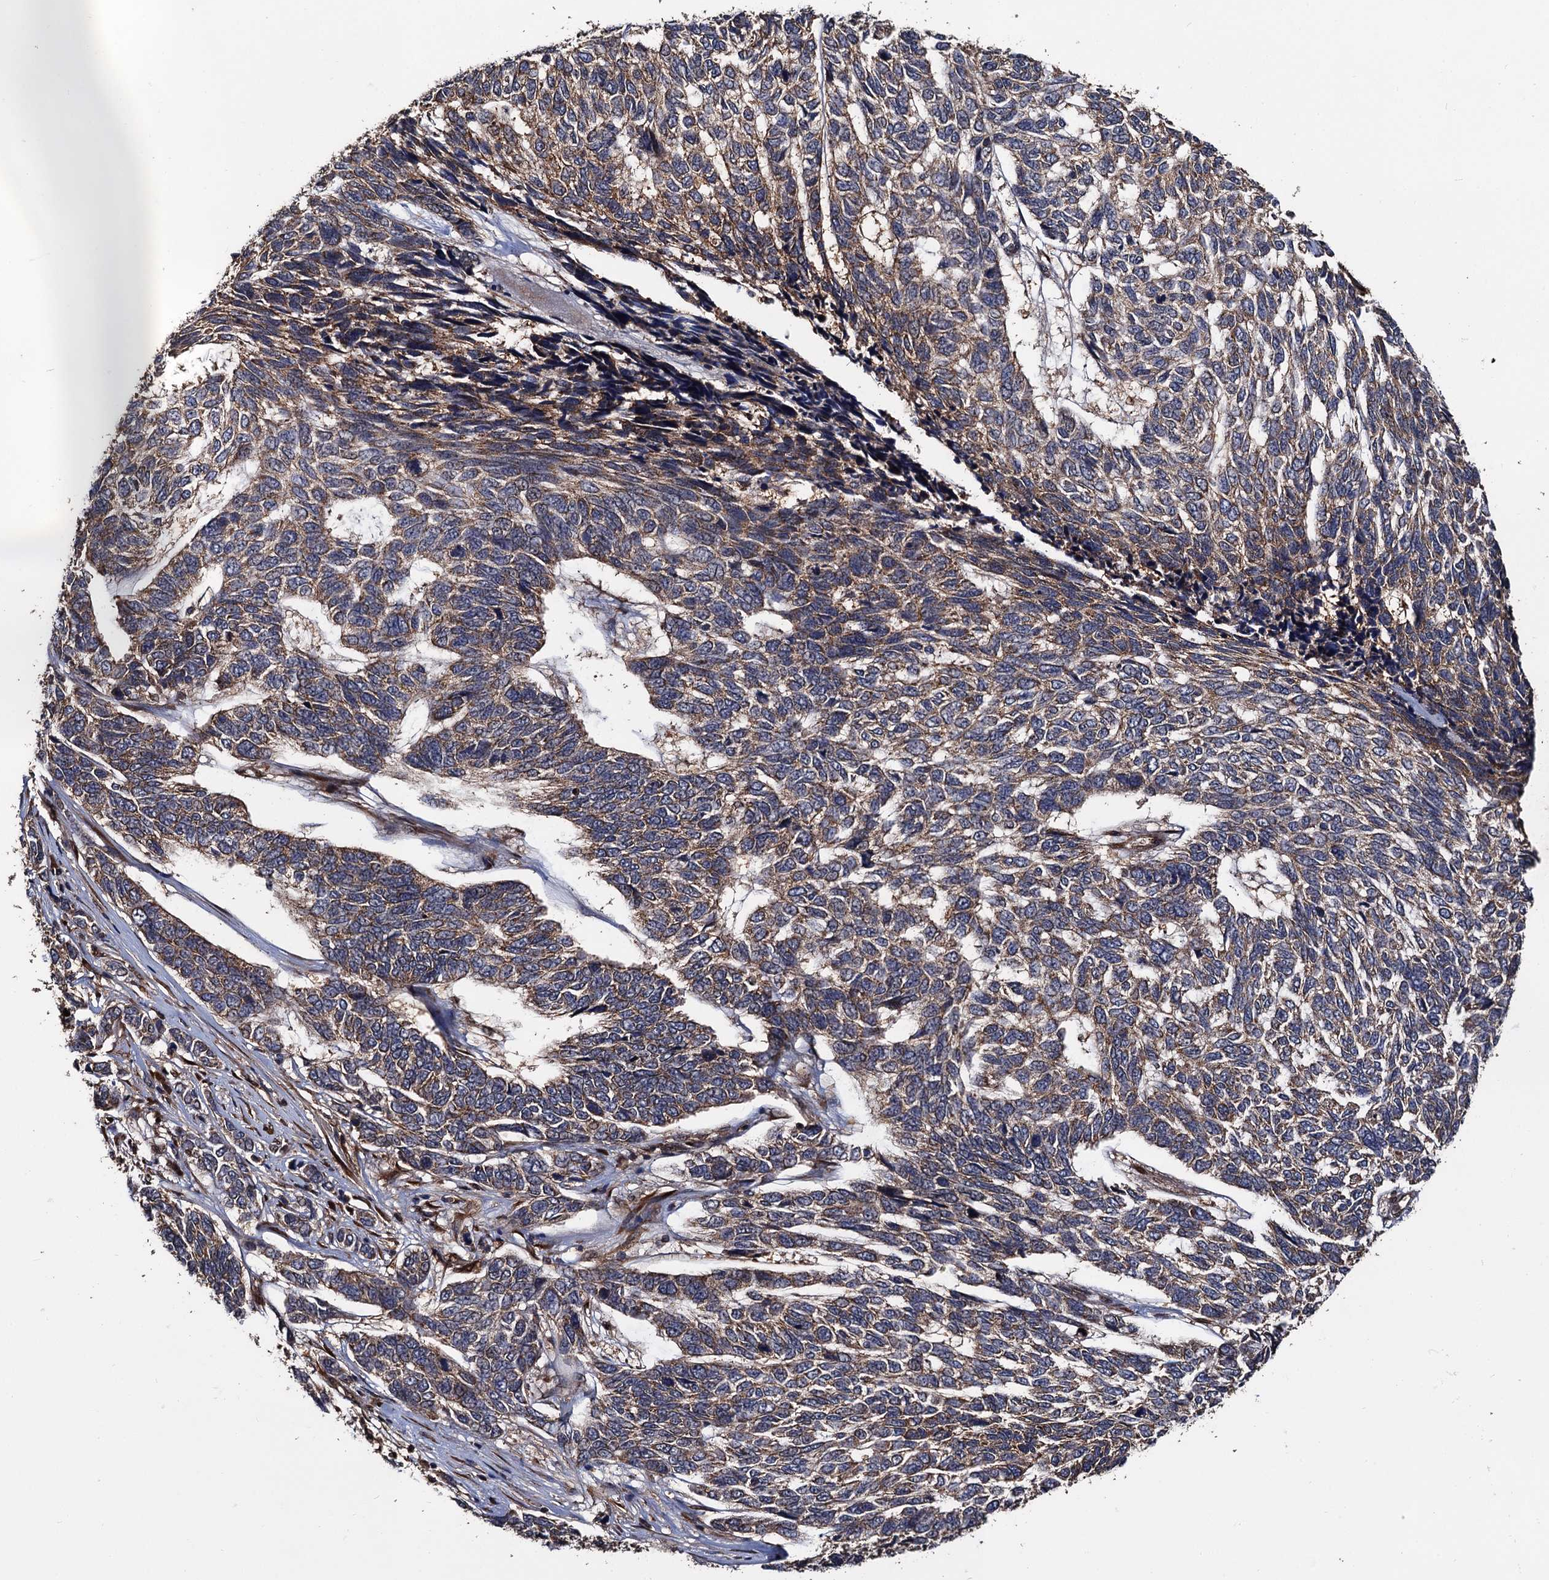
{"staining": {"intensity": "weak", "quantity": ">75%", "location": "cytoplasmic/membranous"}, "tissue": "skin cancer", "cell_type": "Tumor cells", "image_type": "cancer", "snomed": [{"axis": "morphology", "description": "Basal cell carcinoma"}, {"axis": "topography", "description": "Skin"}], "caption": "Skin cancer stained with immunohistochemistry reveals weak cytoplasmic/membranous staining in approximately >75% of tumor cells.", "gene": "MIER2", "patient": {"sex": "female", "age": 65}}